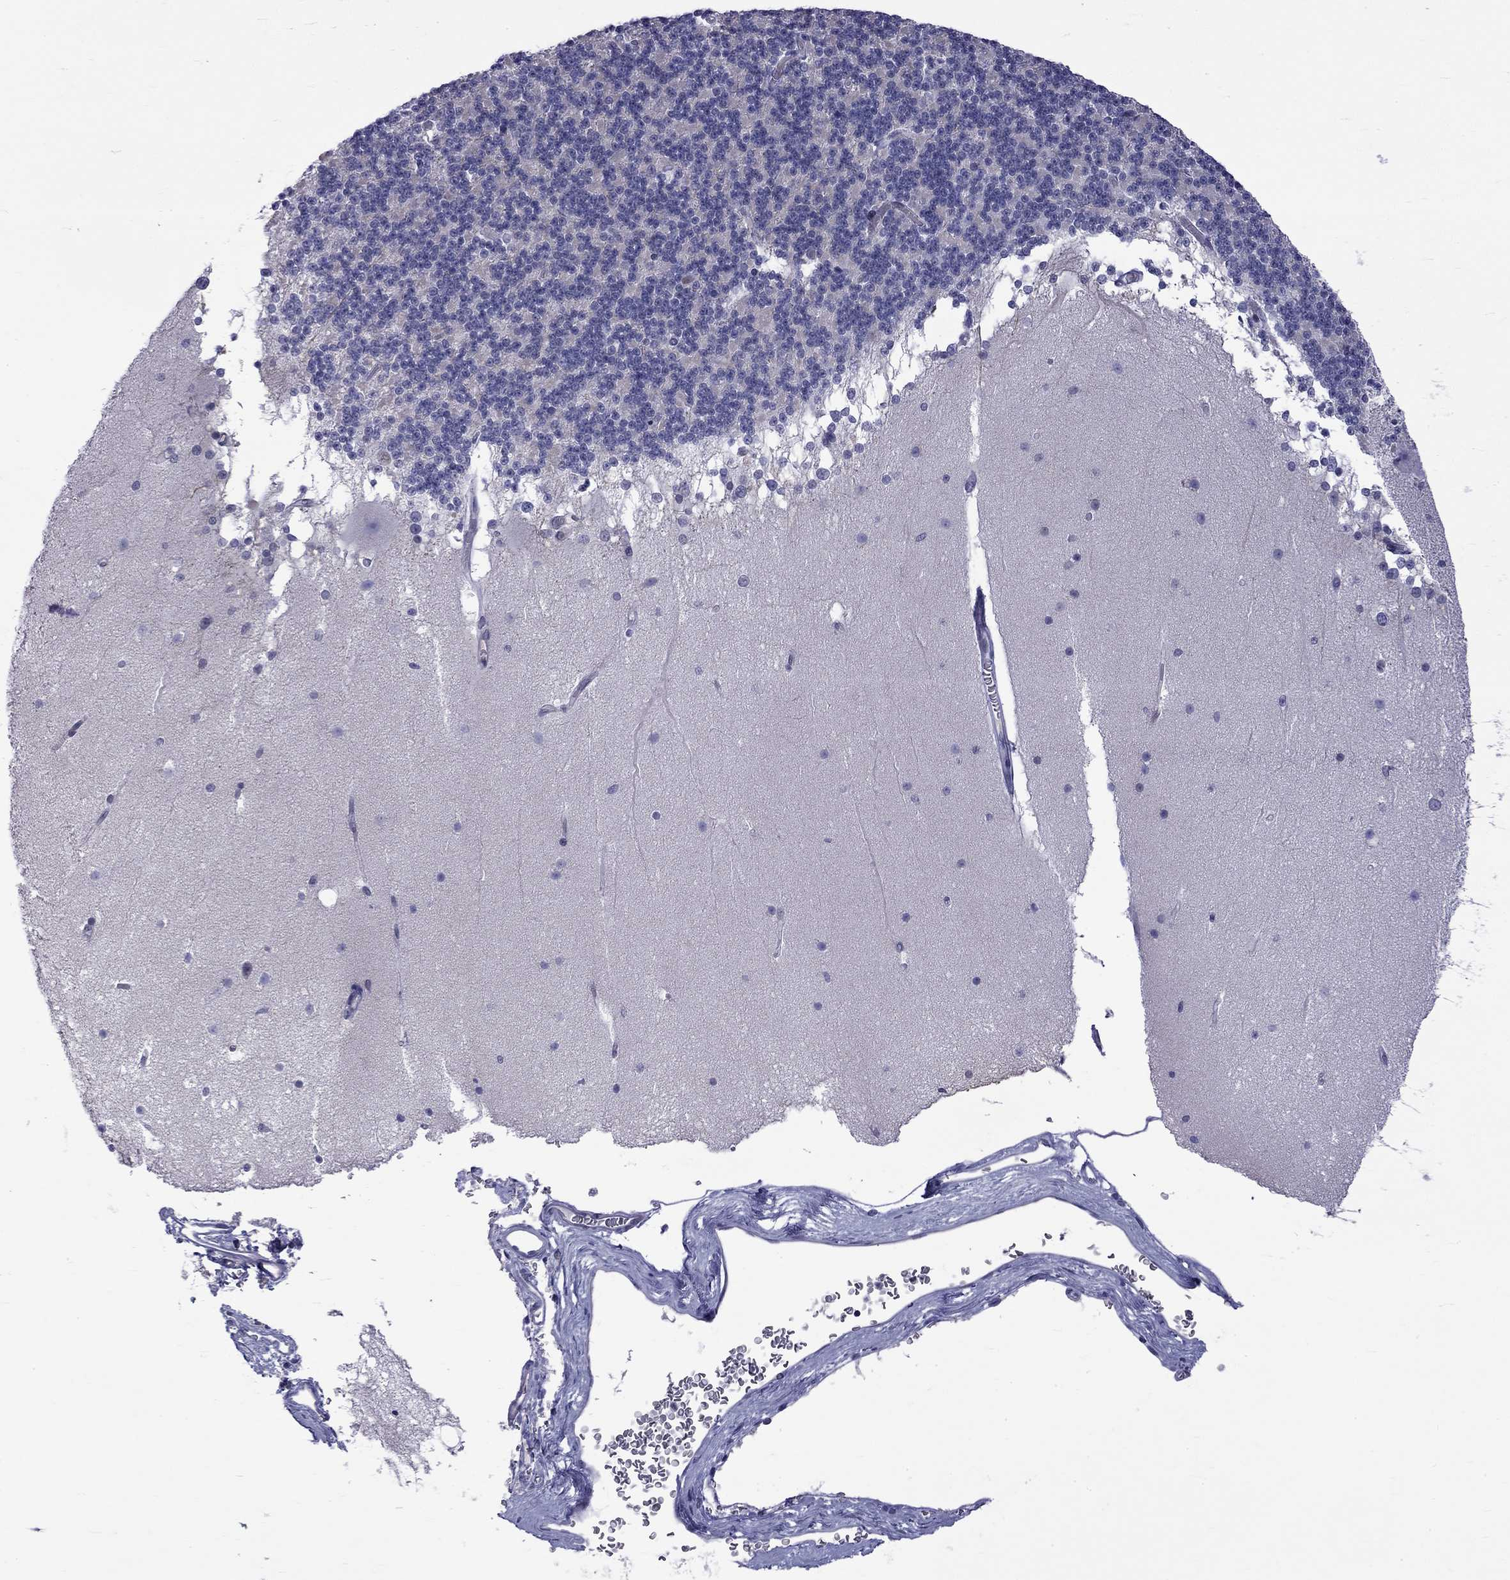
{"staining": {"intensity": "negative", "quantity": "none", "location": "none"}, "tissue": "cerebellum", "cell_type": "Cells in granular layer", "image_type": "normal", "snomed": [{"axis": "morphology", "description": "Normal tissue, NOS"}, {"axis": "topography", "description": "Cerebellum"}], "caption": "Human cerebellum stained for a protein using immunohistochemistry exhibits no expression in cells in granular layer.", "gene": "RTL9", "patient": {"sex": "female", "age": 19}}